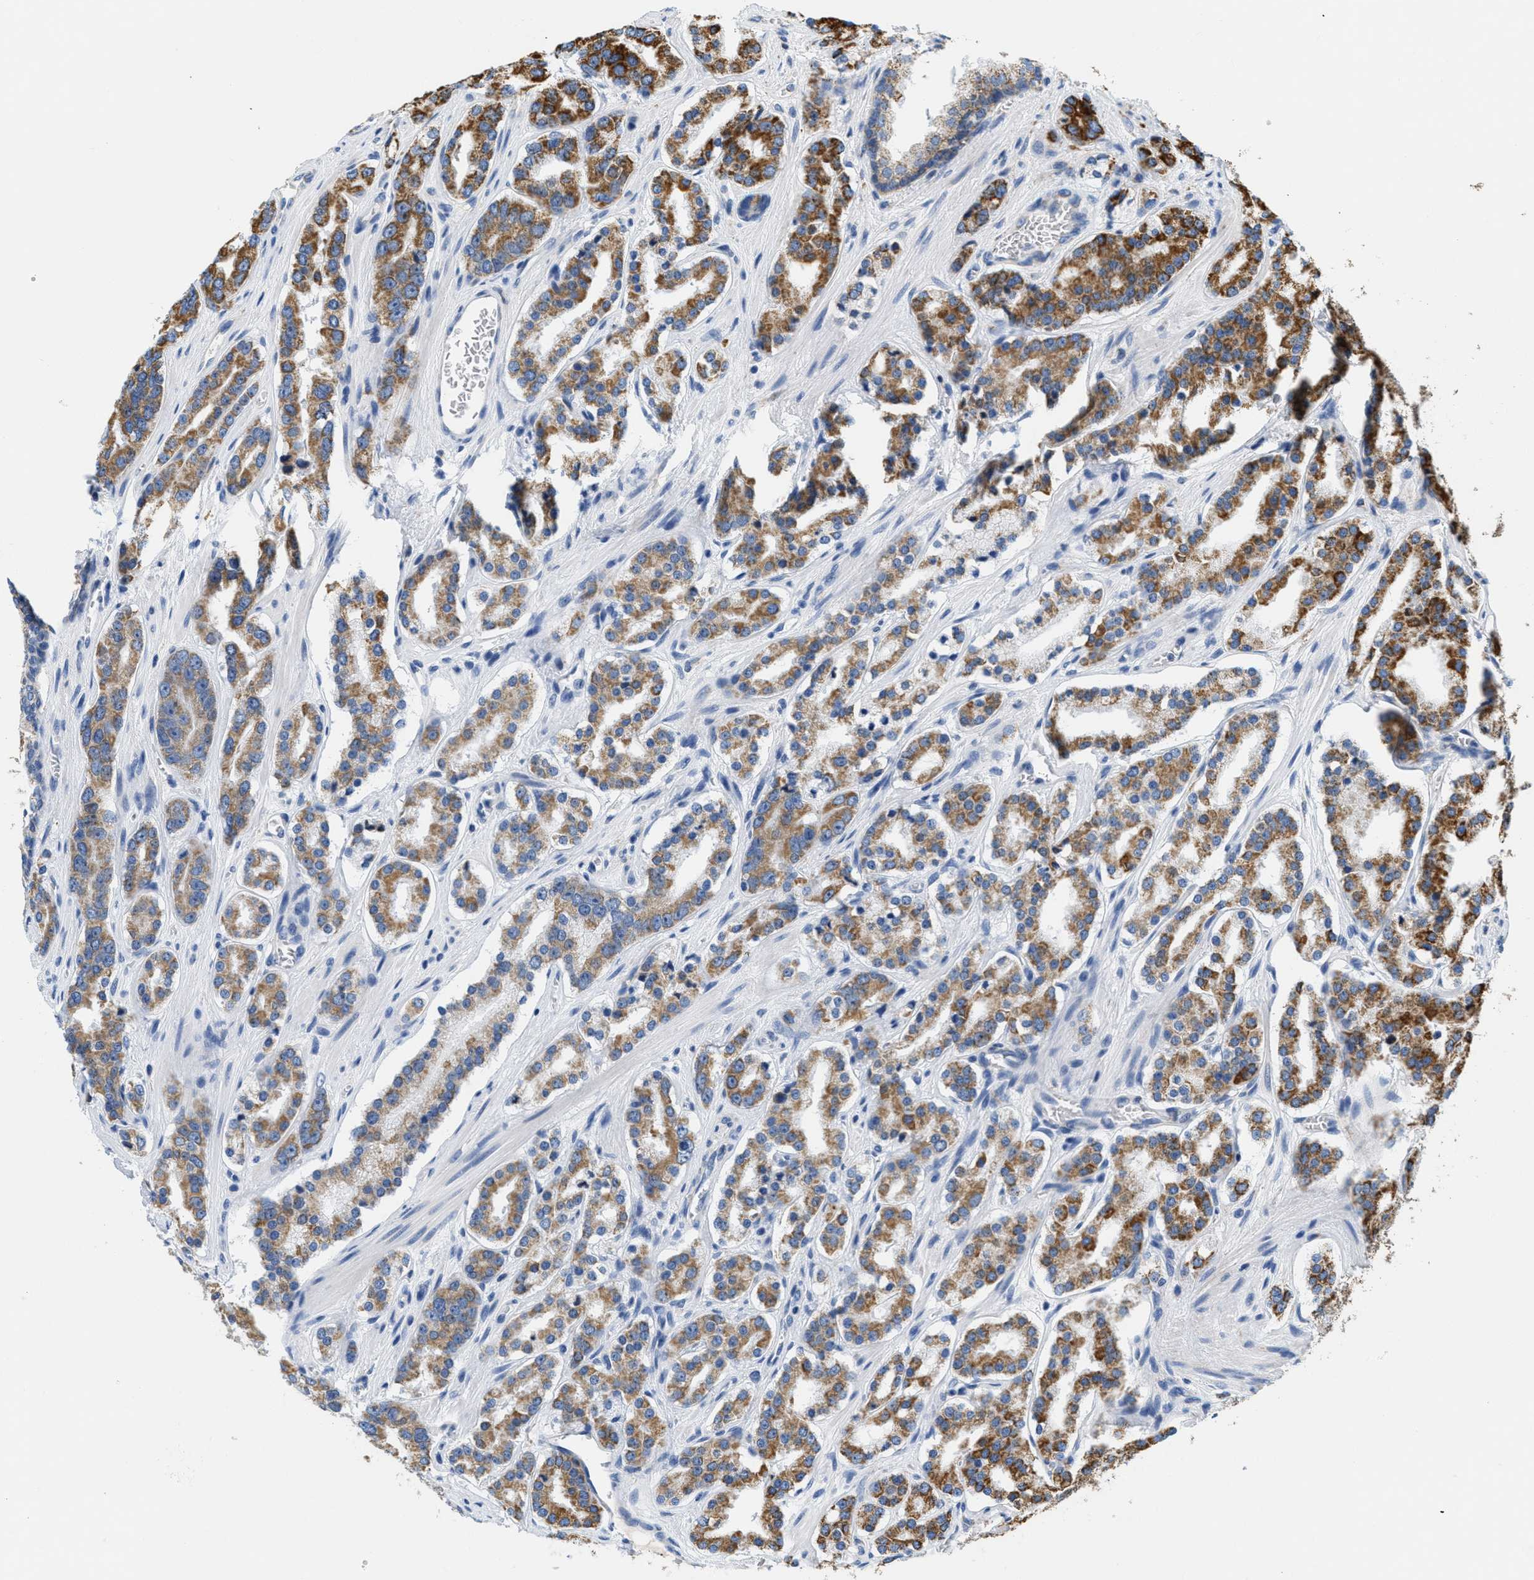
{"staining": {"intensity": "strong", "quantity": "25%-75%", "location": "cytoplasmic/membranous"}, "tissue": "prostate cancer", "cell_type": "Tumor cells", "image_type": "cancer", "snomed": [{"axis": "morphology", "description": "Adenocarcinoma, High grade"}, {"axis": "topography", "description": "Prostate"}], "caption": "Immunohistochemistry (IHC) of human prostate cancer (adenocarcinoma (high-grade)) exhibits high levels of strong cytoplasmic/membranous staining in approximately 25%-75% of tumor cells. (IHC, brightfield microscopy, high magnification).", "gene": "KCNJ5", "patient": {"sex": "male", "age": 60}}